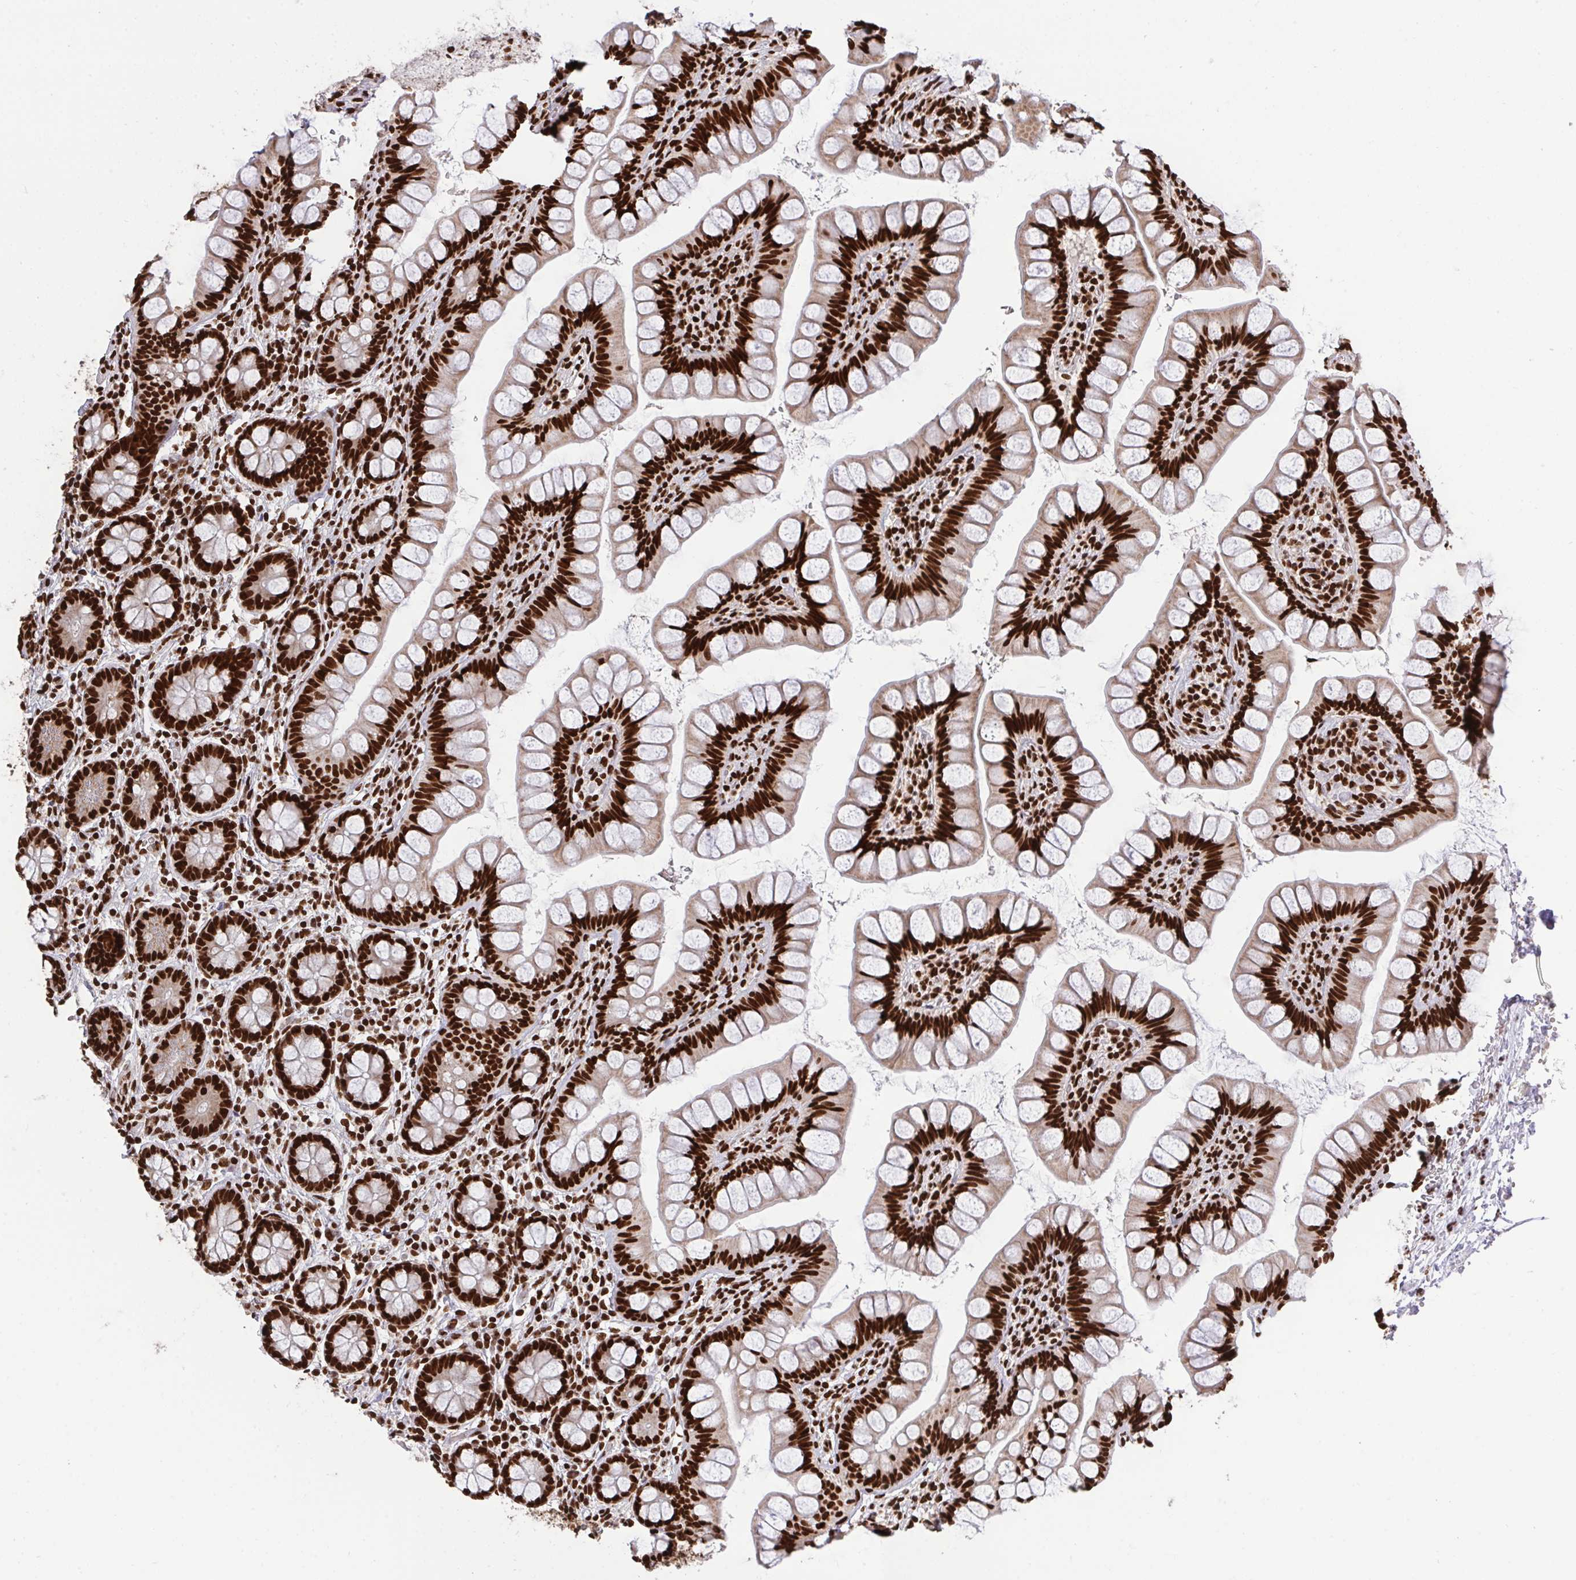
{"staining": {"intensity": "strong", "quantity": ">75%", "location": "nuclear"}, "tissue": "small intestine", "cell_type": "Glandular cells", "image_type": "normal", "snomed": [{"axis": "morphology", "description": "Normal tissue, NOS"}, {"axis": "topography", "description": "Small intestine"}], "caption": "Immunohistochemistry (IHC) image of benign small intestine: human small intestine stained using IHC exhibits high levels of strong protein expression localized specifically in the nuclear of glandular cells, appearing as a nuclear brown color.", "gene": "ENSG00000268083", "patient": {"sex": "male", "age": 70}}